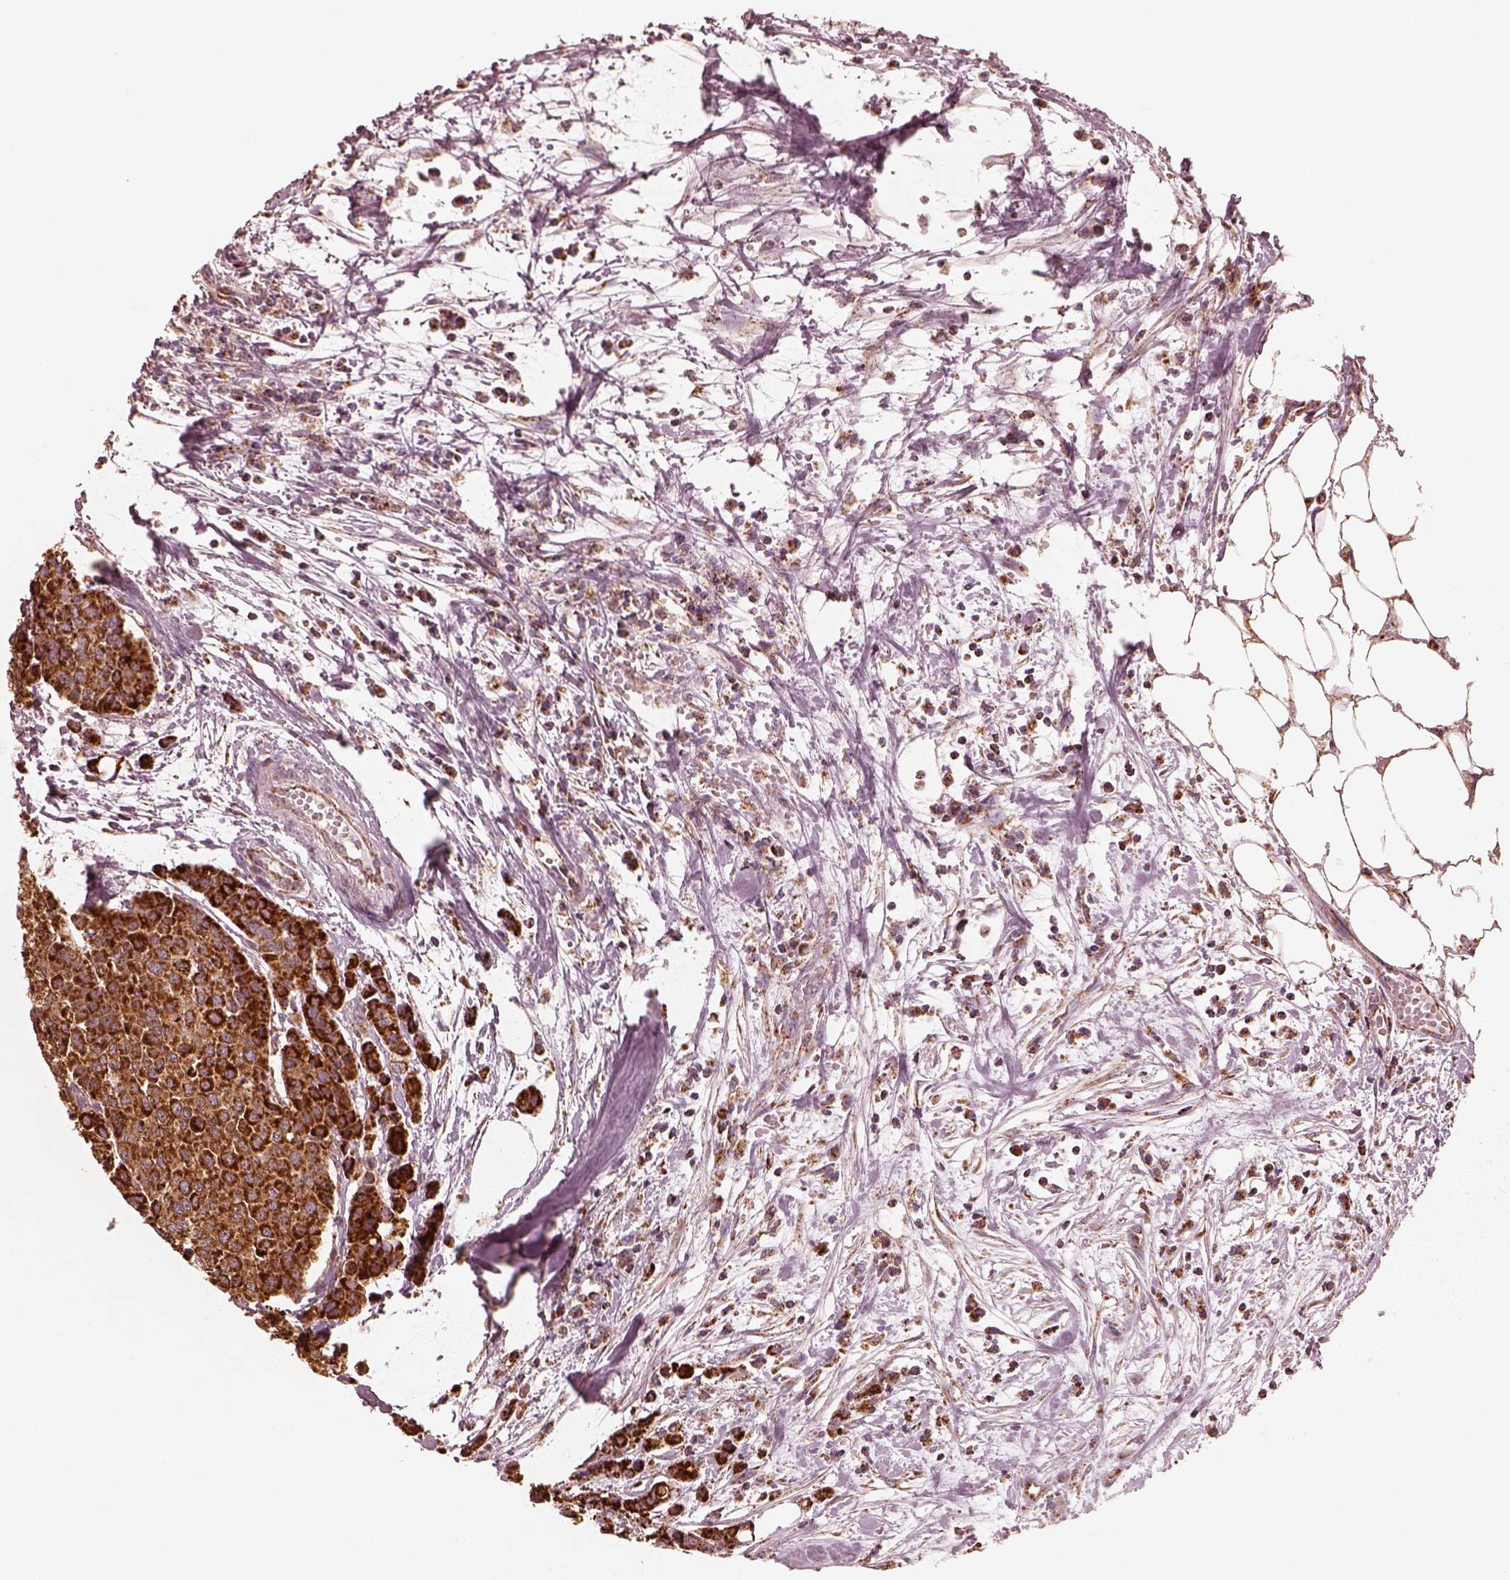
{"staining": {"intensity": "strong", "quantity": ">75%", "location": "cytoplasmic/membranous"}, "tissue": "carcinoid", "cell_type": "Tumor cells", "image_type": "cancer", "snomed": [{"axis": "morphology", "description": "Carcinoid, malignant, NOS"}, {"axis": "topography", "description": "Colon"}], "caption": "Protein expression analysis of human malignant carcinoid reveals strong cytoplasmic/membranous positivity in about >75% of tumor cells. The protein of interest is stained brown, and the nuclei are stained in blue (DAB (3,3'-diaminobenzidine) IHC with brightfield microscopy, high magnification).", "gene": "ENTPD6", "patient": {"sex": "male", "age": 81}}